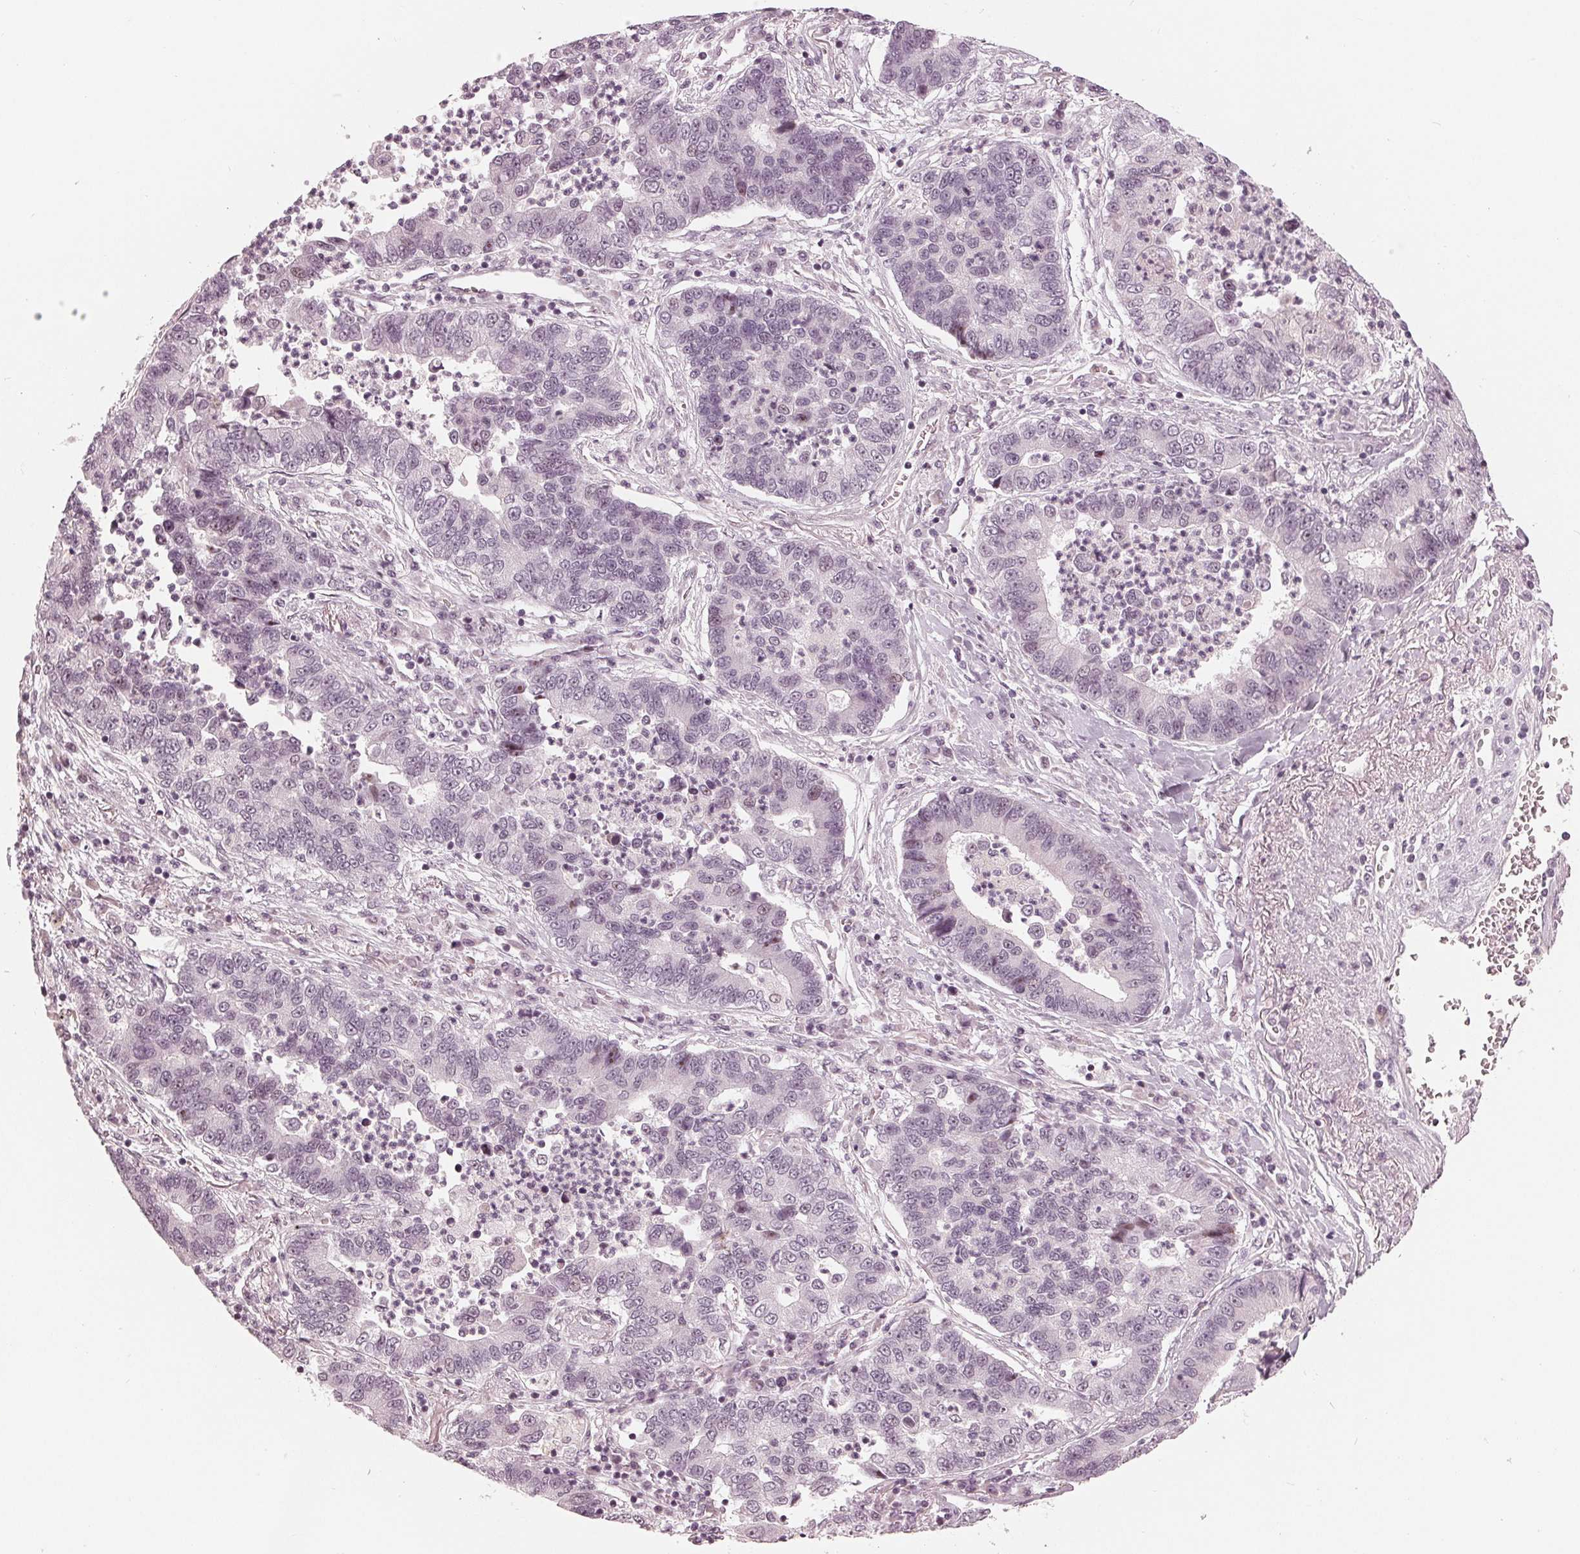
{"staining": {"intensity": "weak", "quantity": "<25%", "location": "nuclear"}, "tissue": "lung cancer", "cell_type": "Tumor cells", "image_type": "cancer", "snomed": [{"axis": "morphology", "description": "Adenocarcinoma, NOS"}, {"axis": "topography", "description": "Lung"}], "caption": "This is an immunohistochemistry (IHC) photomicrograph of lung adenocarcinoma. There is no staining in tumor cells.", "gene": "ADPRHL1", "patient": {"sex": "female", "age": 57}}